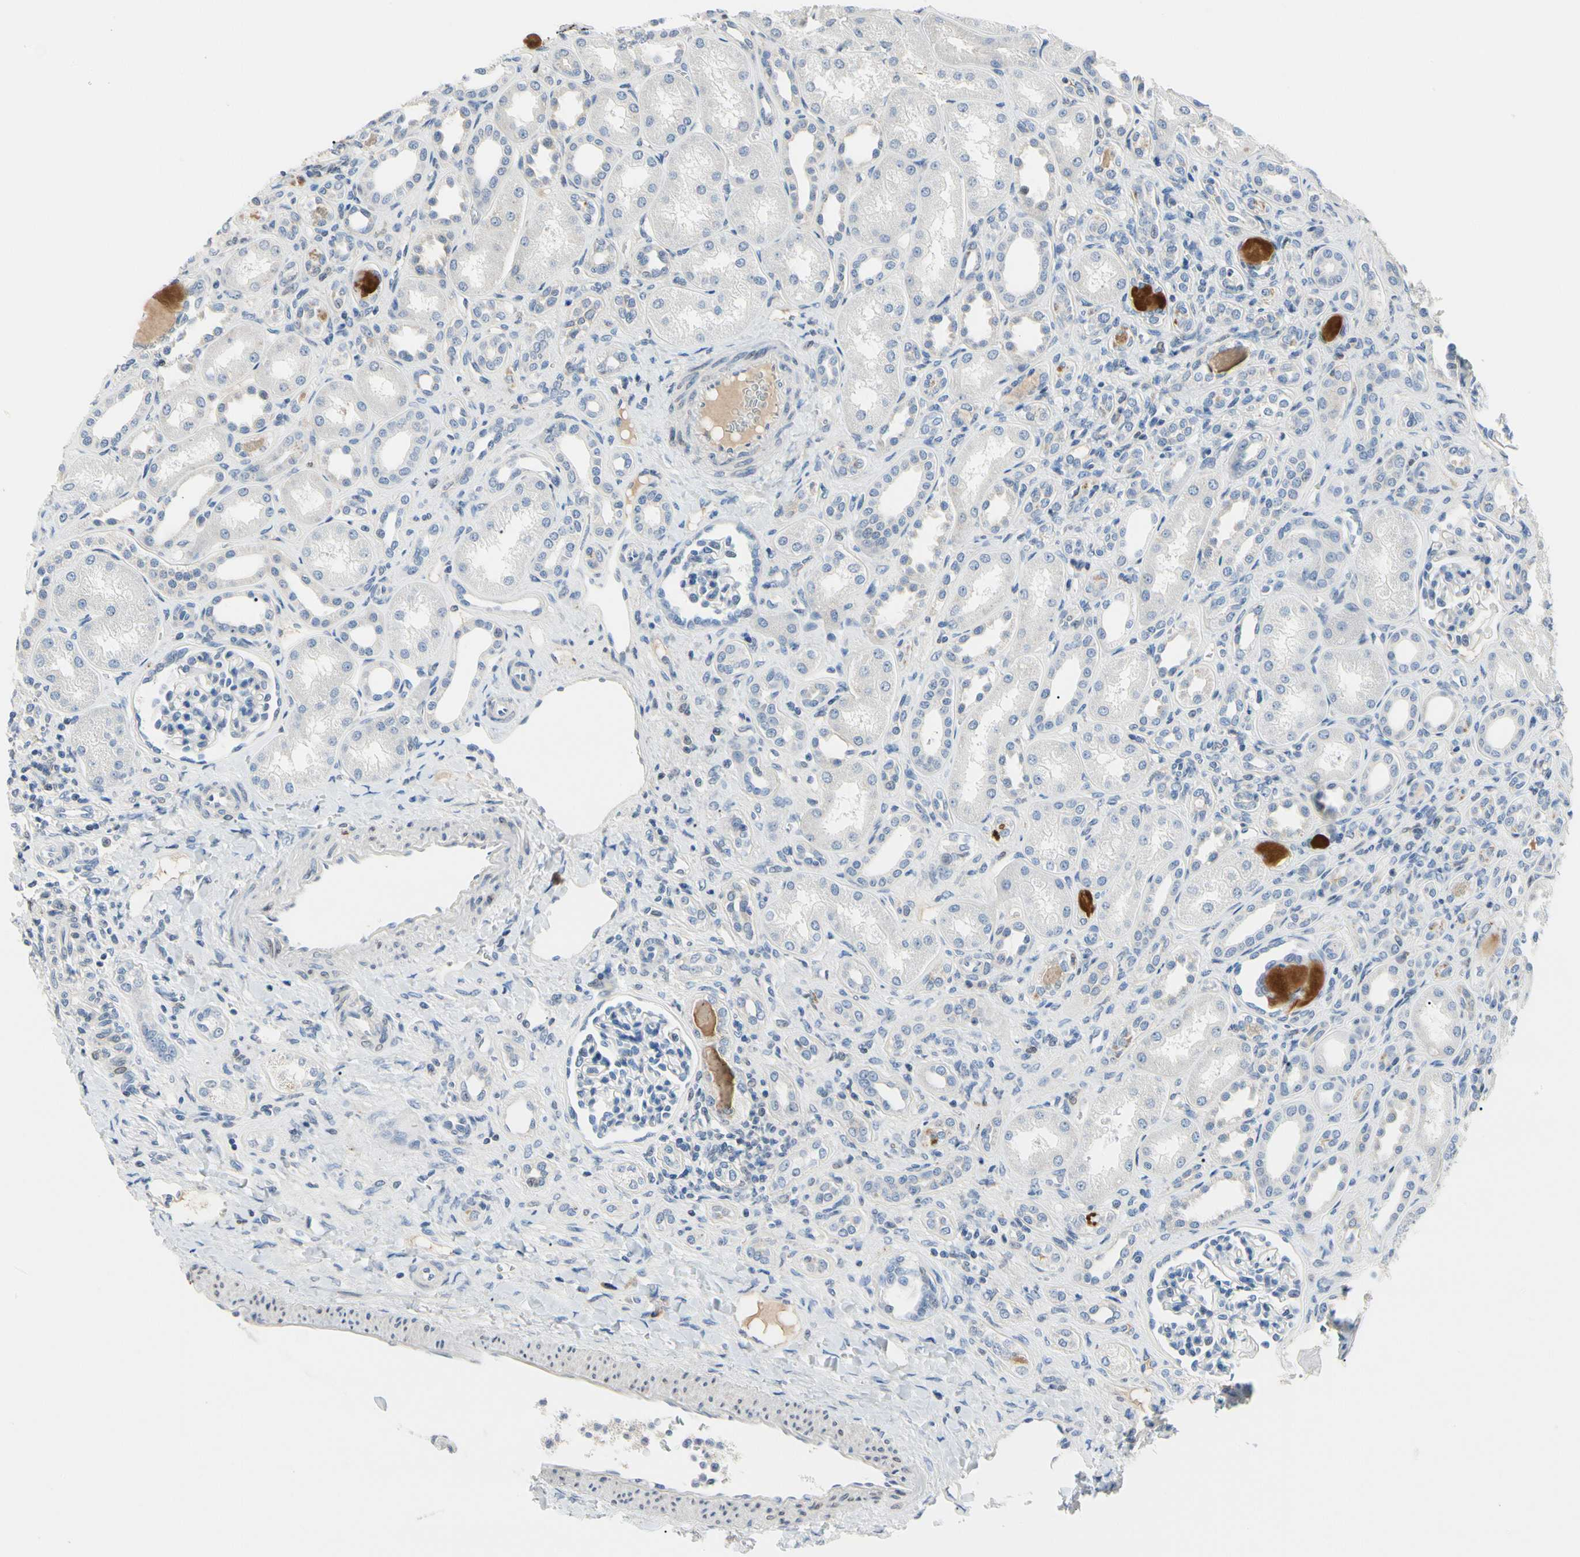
{"staining": {"intensity": "negative", "quantity": "none", "location": "none"}, "tissue": "kidney", "cell_type": "Cells in glomeruli", "image_type": "normal", "snomed": [{"axis": "morphology", "description": "Normal tissue, NOS"}, {"axis": "topography", "description": "Kidney"}], "caption": "Micrograph shows no protein expression in cells in glomeruli of normal kidney. The staining is performed using DAB brown chromogen with nuclei counter-stained in using hematoxylin.", "gene": "ECRG4", "patient": {"sex": "male", "age": 7}}